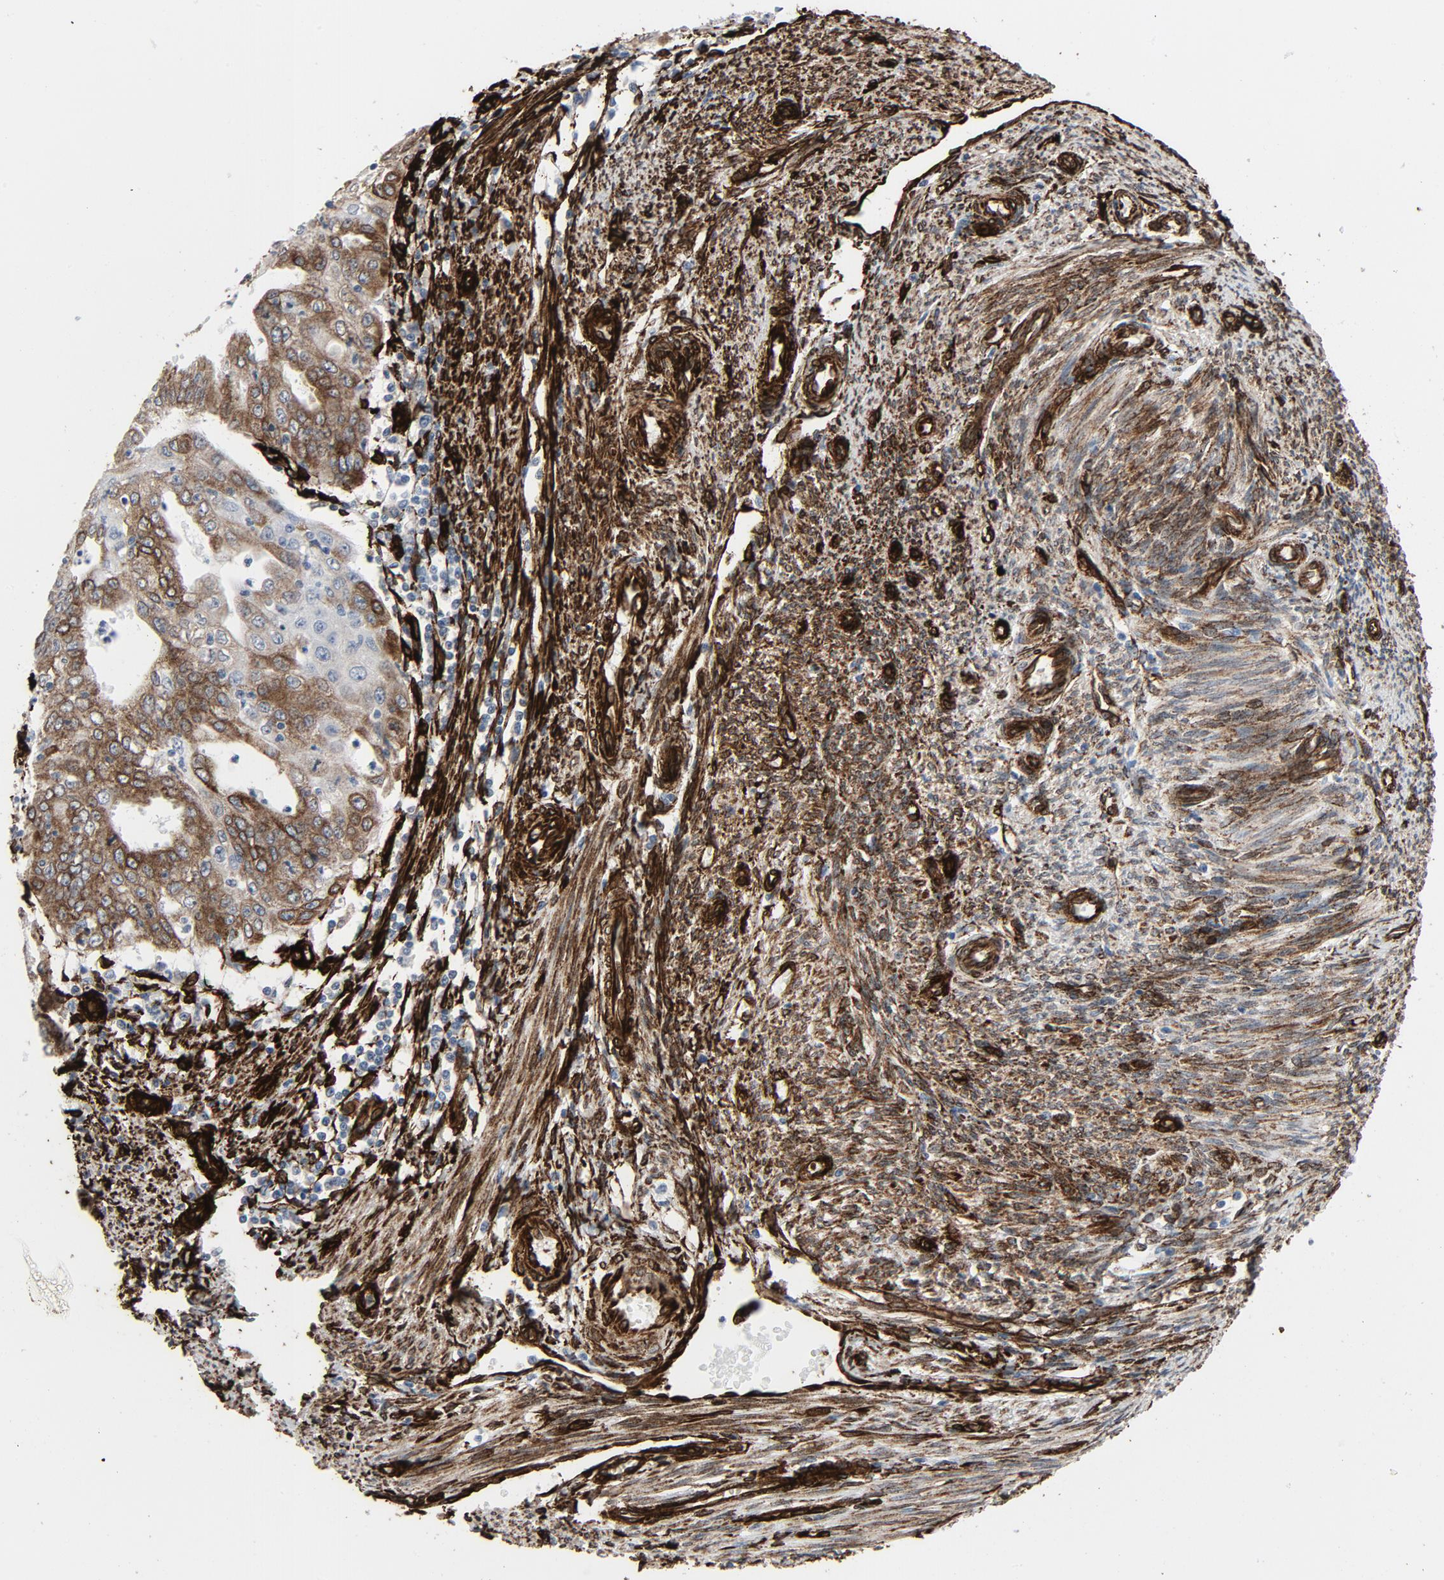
{"staining": {"intensity": "moderate", "quantity": ">75%", "location": "cytoplasmic/membranous"}, "tissue": "endometrial cancer", "cell_type": "Tumor cells", "image_type": "cancer", "snomed": [{"axis": "morphology", "description": "Adenocarcinoma, NOS"}, {"axis": "topography", "description": "Uterus"}, {"axis": "topography", "description": "Endometrium"}], "caption": "Immunohistochemistry (IHC) of human endometrial cancer (adenocarcinoma) demonstrates medium levels of moderate cytoplasmic/membranous staining in approximately >75% of tumor cells. (DAB = brown stain, brightfield microscopy at high magnification).", "gene": "SERPINH1", "patient": {"sex": "female", "age": 70}}